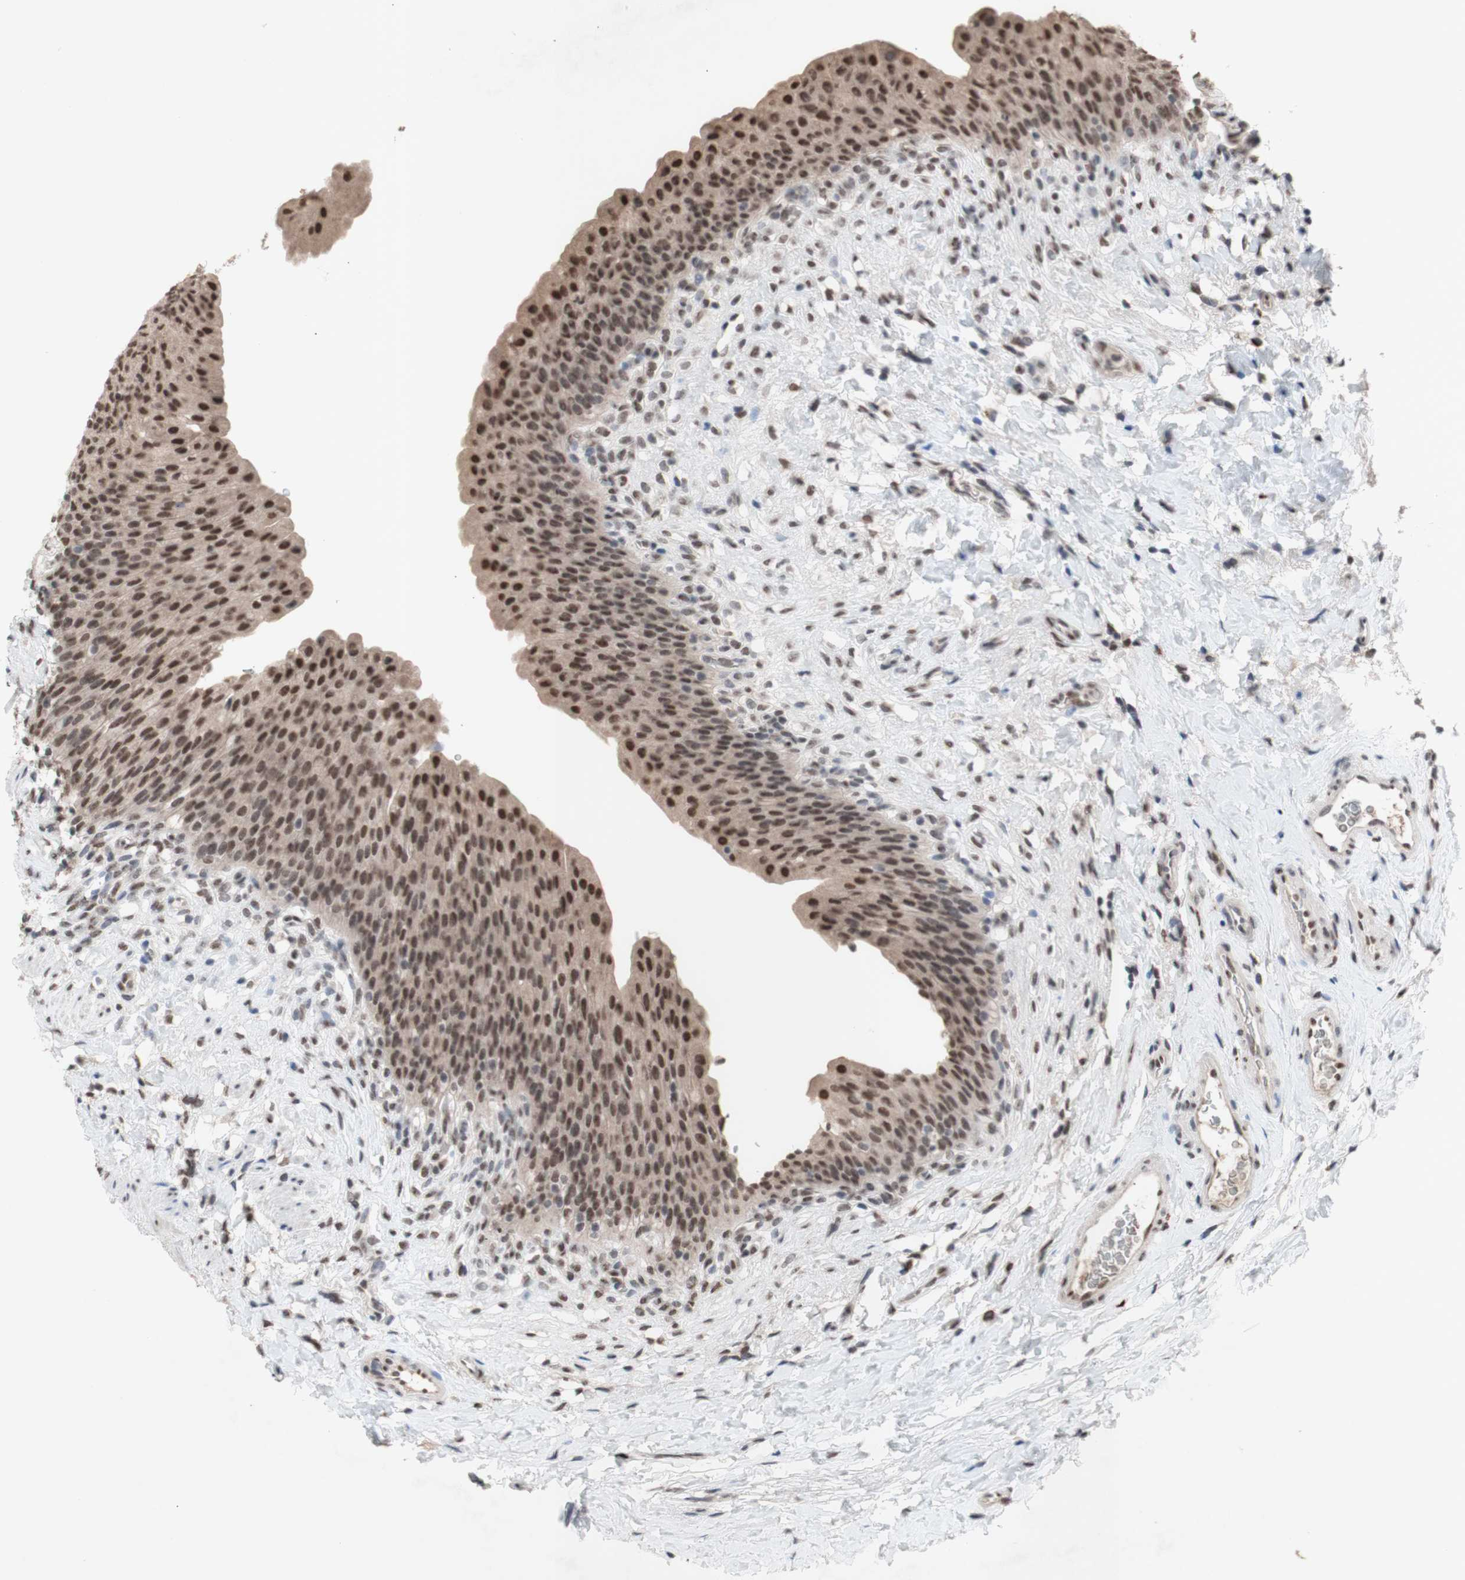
{"staining": {"intensity": "moderate", "quantity": ">75%", "location": "nuclear"}, "tissue": "urinary bladder", "cell_type": "Urothelial cells", "image_type": "normal", "snomed": [{"axis": "morphology", "description": "Normal tissue, NOS"}, {"axis": "topography", "description": "Urinary bladder"}], "caption": "This histopathology image demonstrates benign urinary bladder stained with immunohistochemistry to label a protein in brown. The nuclear of urothelial cells show moderate positivity for the protein. Nuclei are counter-stained blue.", "gene": "SFPQ", "patient": {"sex": "female", "age": 79}}